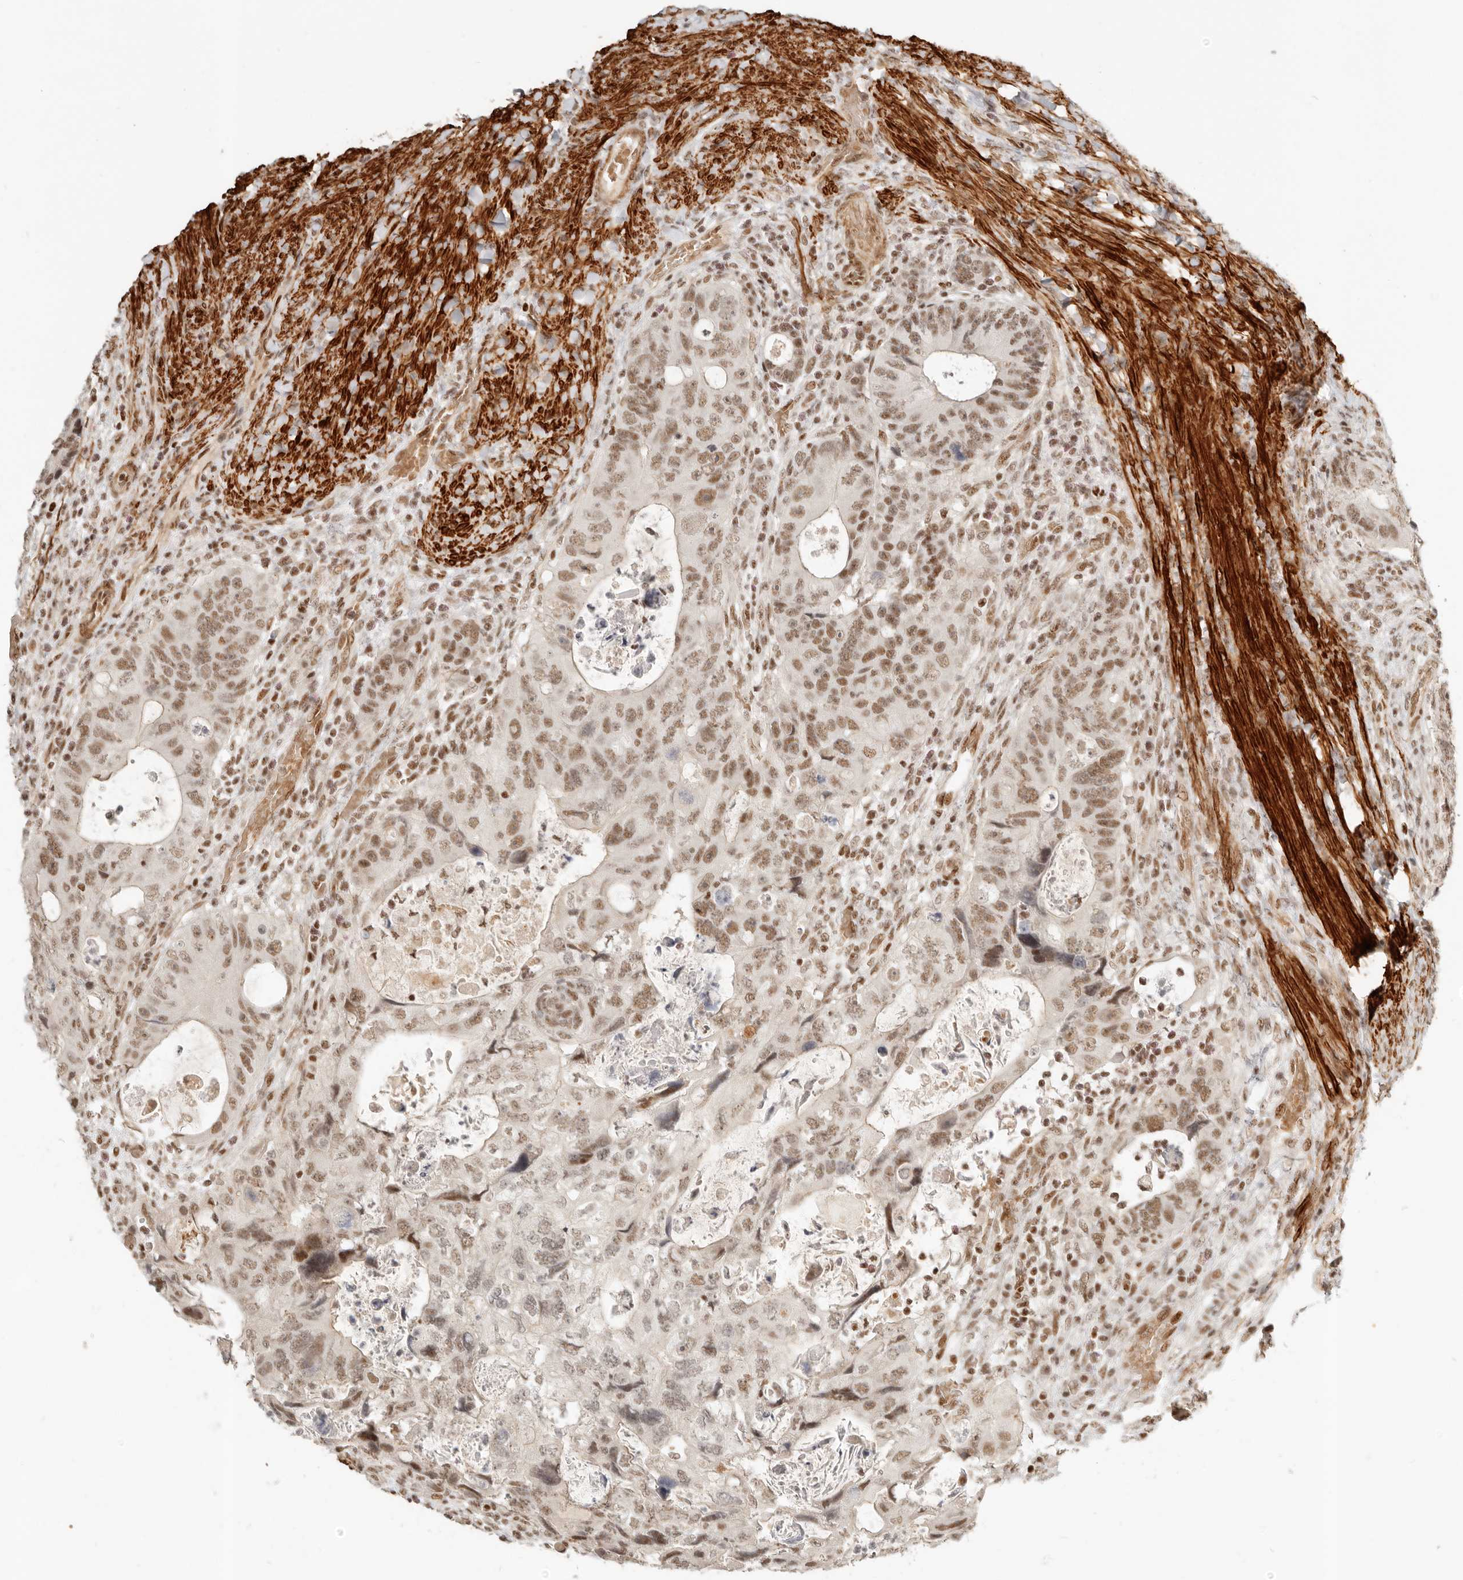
{"staining": {"intensity": "moderate", "quantity": ">75%", "location": "nuclear"}, "tissue": "colorectal cancer", "cell_type": "Tumor cells", "image_type": "cancer", "snomed": [{"axis": "morphology", "description": "Adenocarcinoma, NOS"}, {"axis": "topography", "description": "Rectum"}], "caption": "IHC staining of colorectal cancer, which reveals medium levels of moderate nuclear staining in approximately >75% of tumor cells indicating moderate nuclear protein staining. The staining was performed using DAB (3,3'-diaminobenzidine) (brown) for protein detection and nuclei were counterstained in hematoxylin (blue).", "gene": "GABPA", "patient": {"sex": "male", "age": 59}}